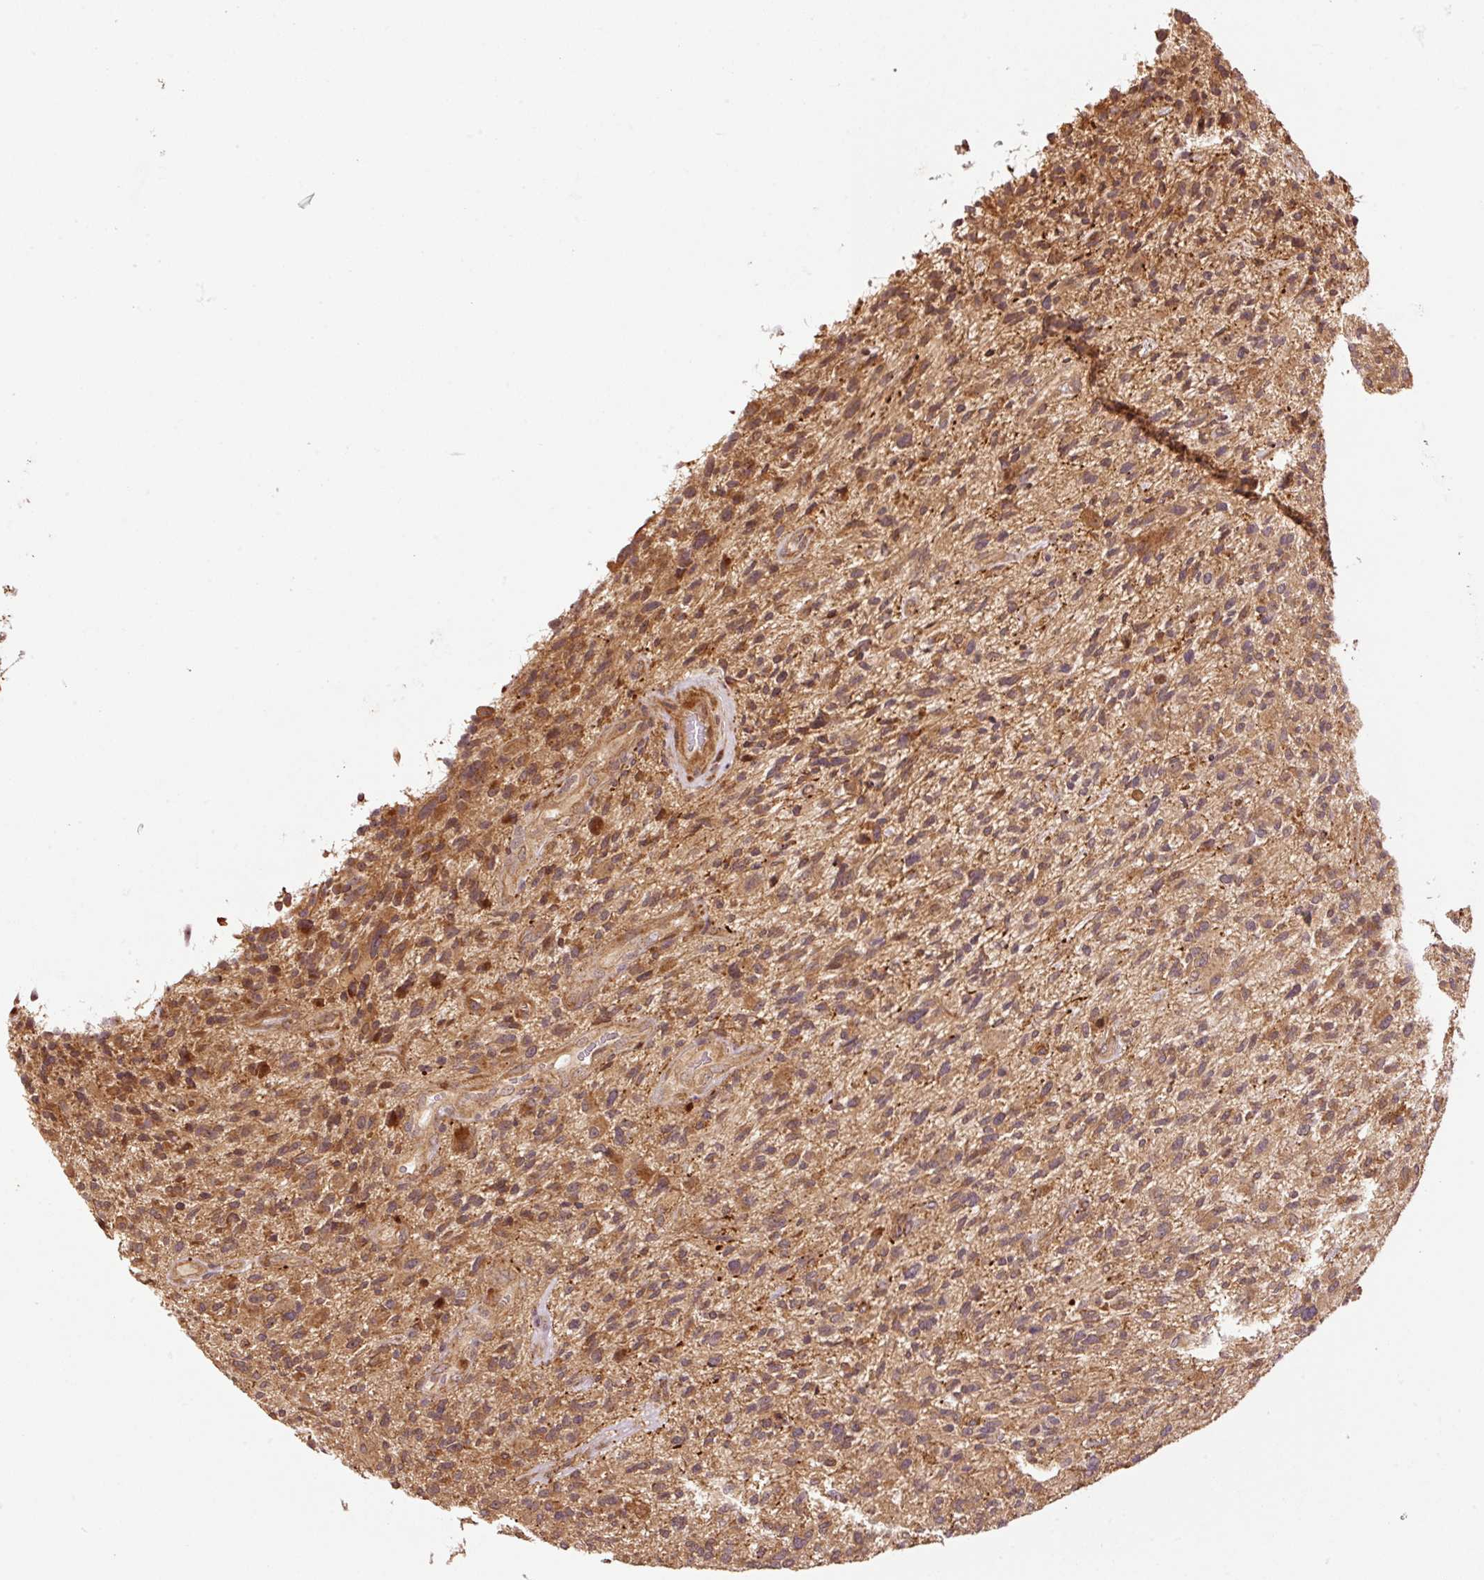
{"staining": {"intensity": "moderate", "quantity": ">75%", "location": "cytoplasmic/membranous"}, "tissue": "glioma", "cell_type": "Tumor cells", "image_type": "cancer", "snomed": [{"axis": "morphology", "description": "Glioma, malignant, High grade"}, {"axis": "topography", "description": "Brain"}], "caption": "A photomicrograph showing moderate cytoplasmic/membranous expression in about >75% of tumor cells in glioma, as visualized by brown immunohistochemical staining.", "gene": "OXER1", "patient": {"sex": "male", "age": 47}}